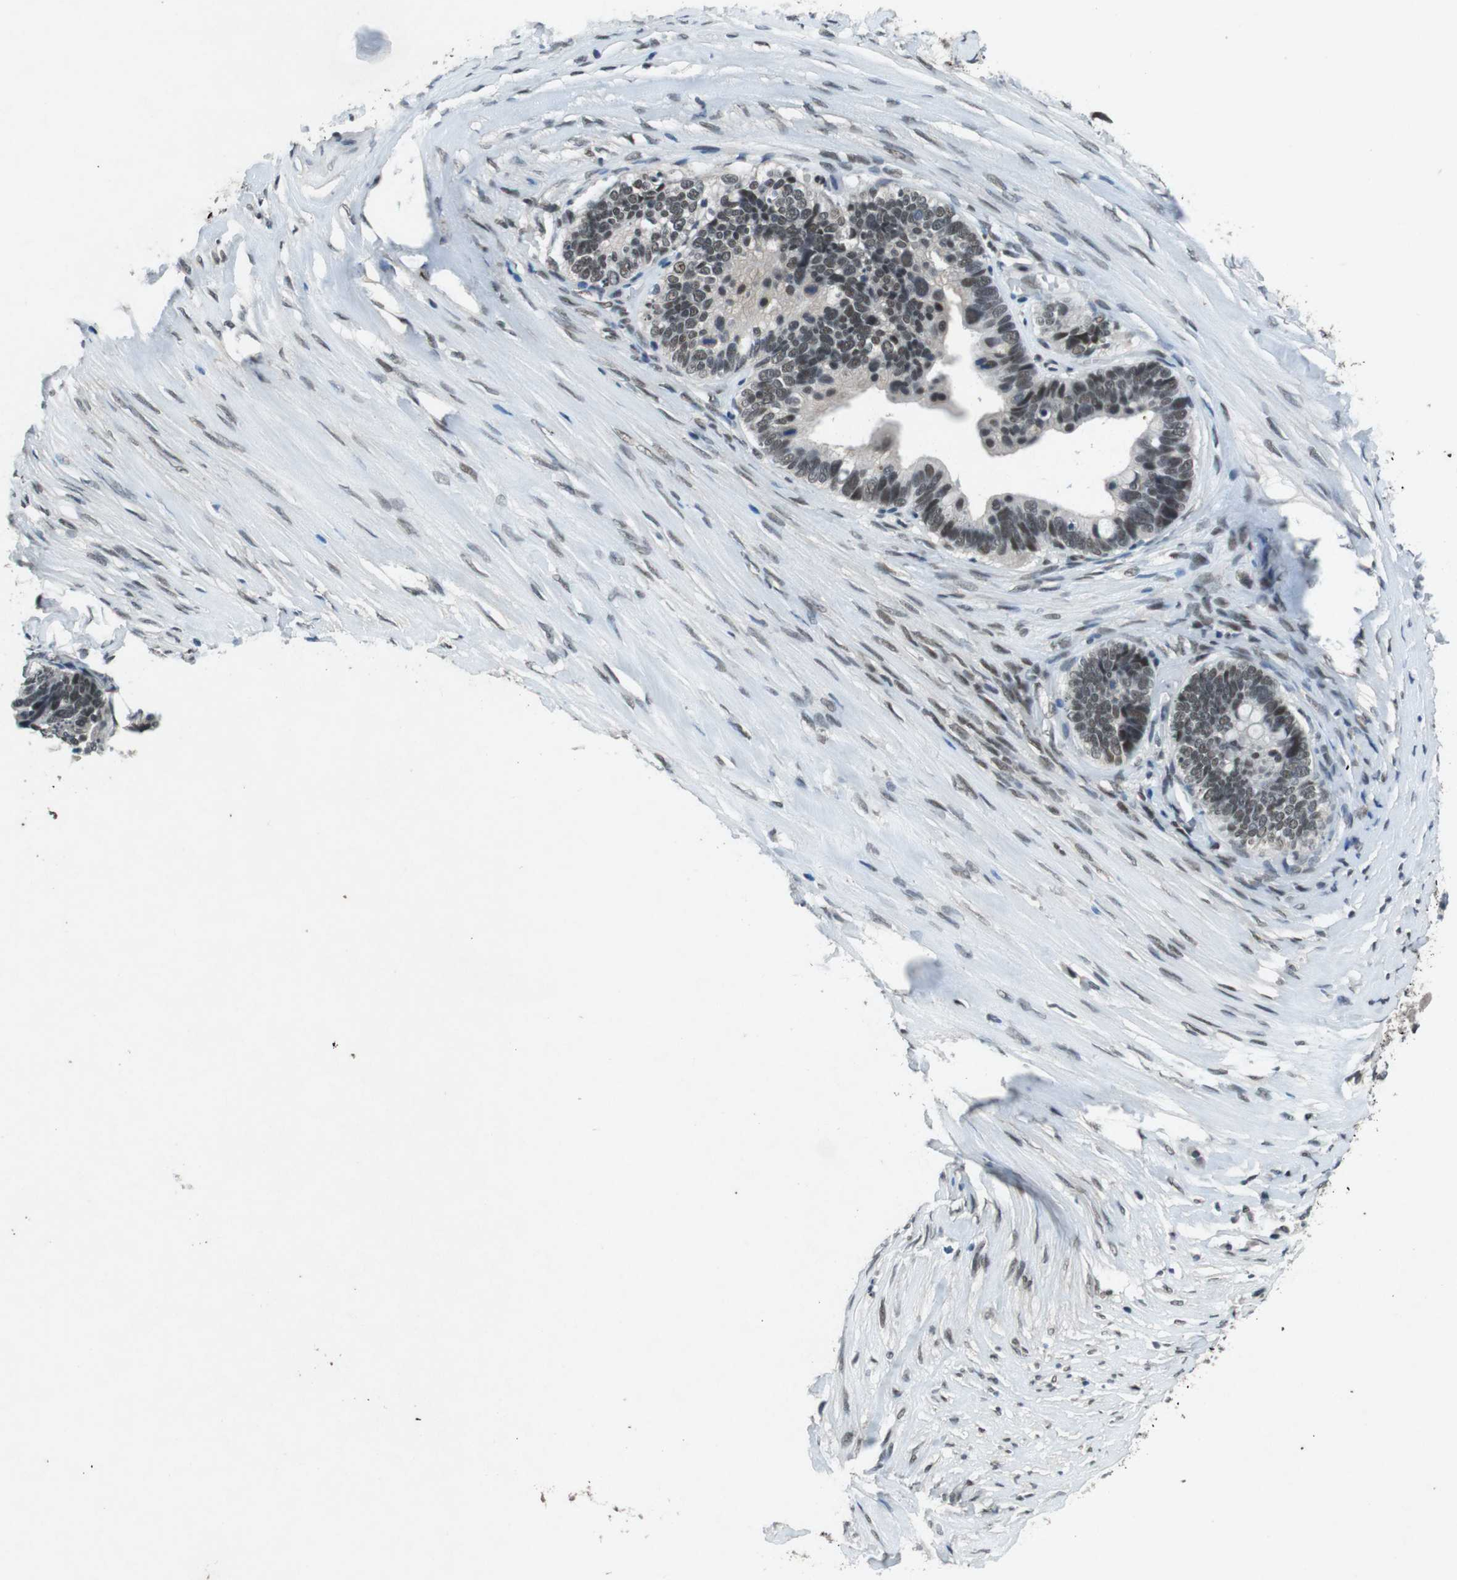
{"staining": {"intensity": "weak", "quantity": ">75%", "location": "nuclear"}, "tissue": "ovarian cancer", "cell_type": "Tumor cells", "image_type": "cancer", "snomed": [{"axis": "morphology", "description": "Cystadenocarcinoma, serous, NOS"}, {"axis": "topography", "description": "Ovary"}], "caption": "Weak nuclear protein positivity is appreciated in about >75% of tumor cells in ovarian cancer (serous cystadenocarcinoma).", "gene": "USP7", "patient": {"sex": "female", "age": 56}}